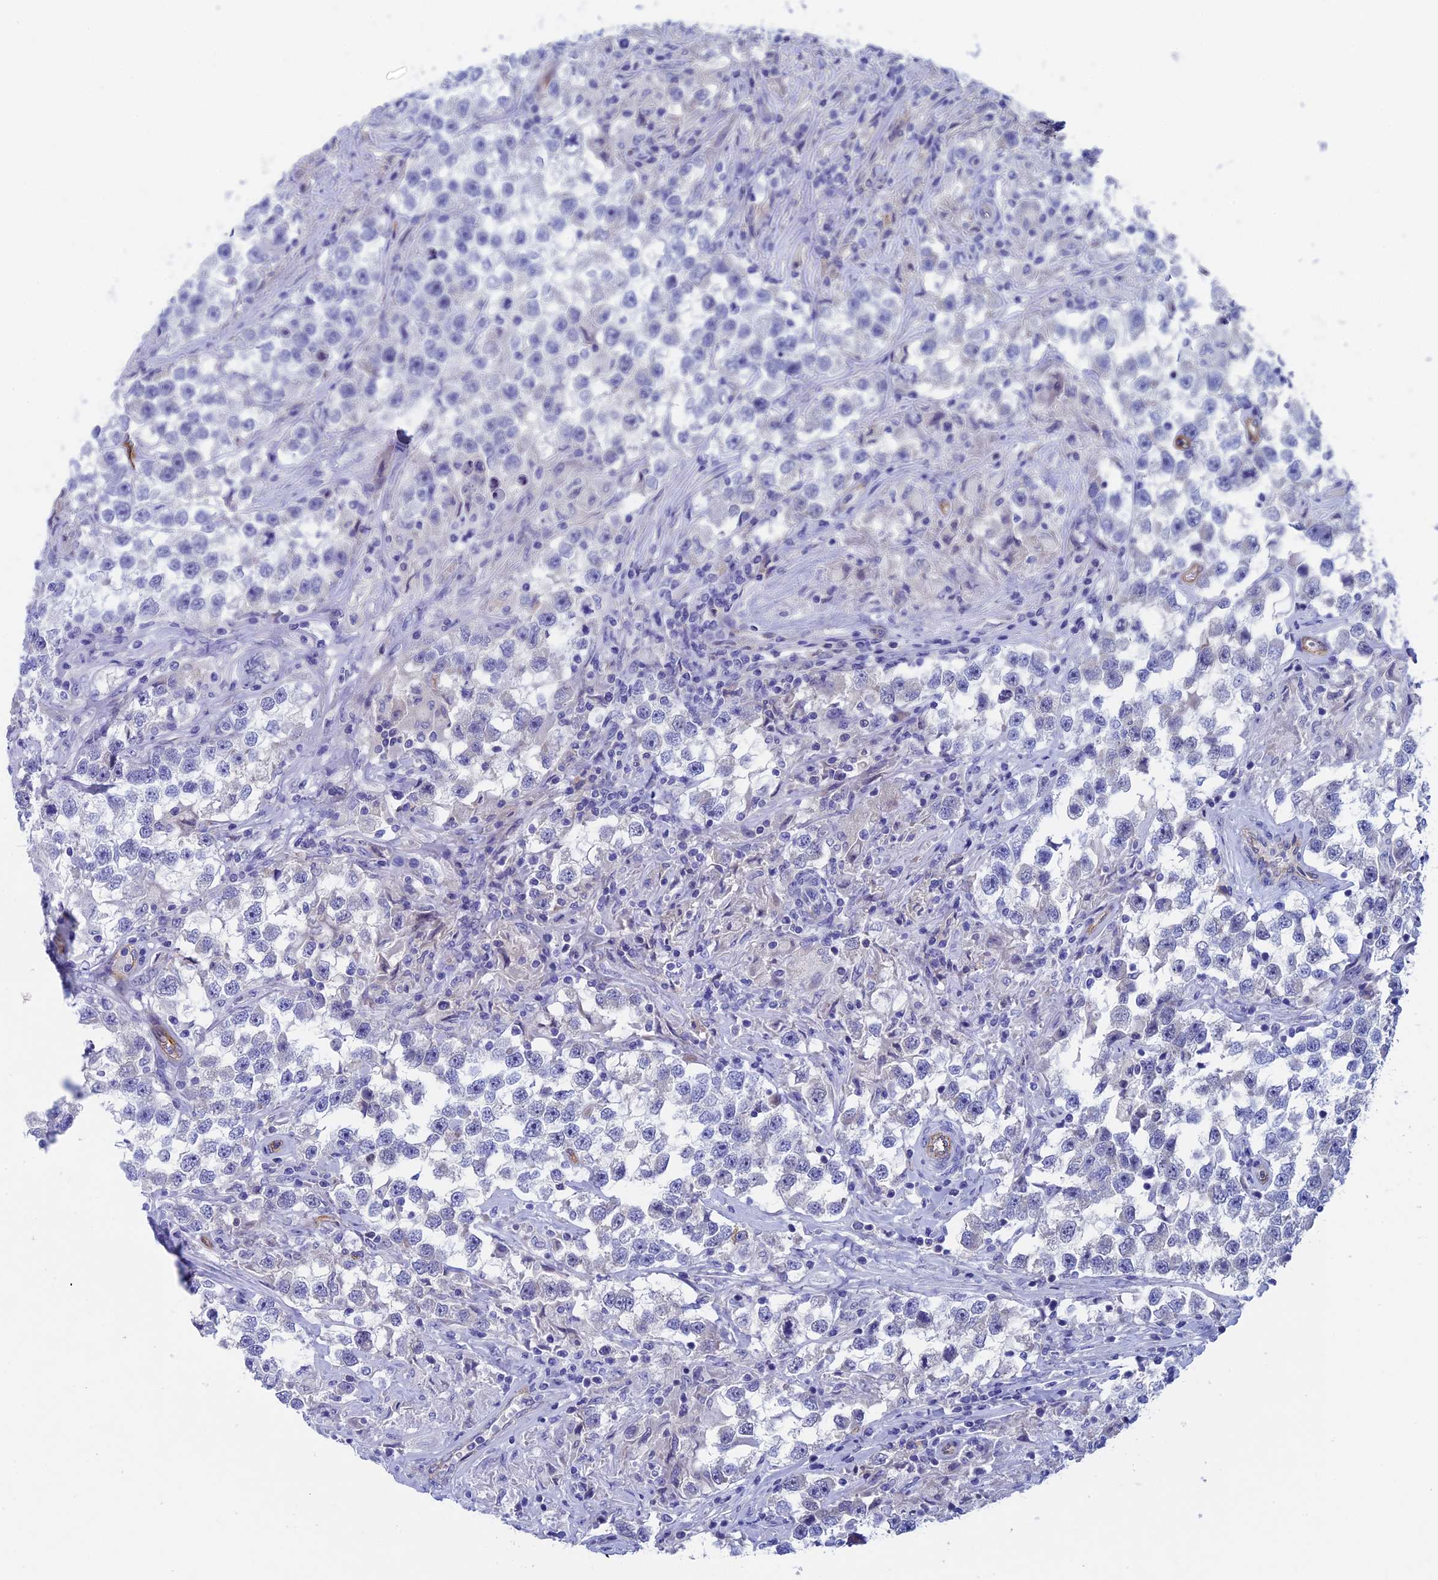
{"staining": {"intensity": "negative", "quantity": "none", "location": "none"}, "tissue": "testis cancer", "cell_type": "Tumor cells", "image_type": "cancer", "snomed": [{"axis": "morphology", "description": "Seminoma, NOS"}, {"axis": "topography", "description": "Testis"}], "caption": "This is a photomicrograph of IHC staining of testis seminoma, which shows no expression in tumor cells. (Stains: DAB (3,3'-diaminobenzidine) IHC with hematoxylin counter stain, Microscopy: brightfield microscopy at high magnification).", "gene": "INSYN1", "patient": {"sex": "male", "age": 46}}